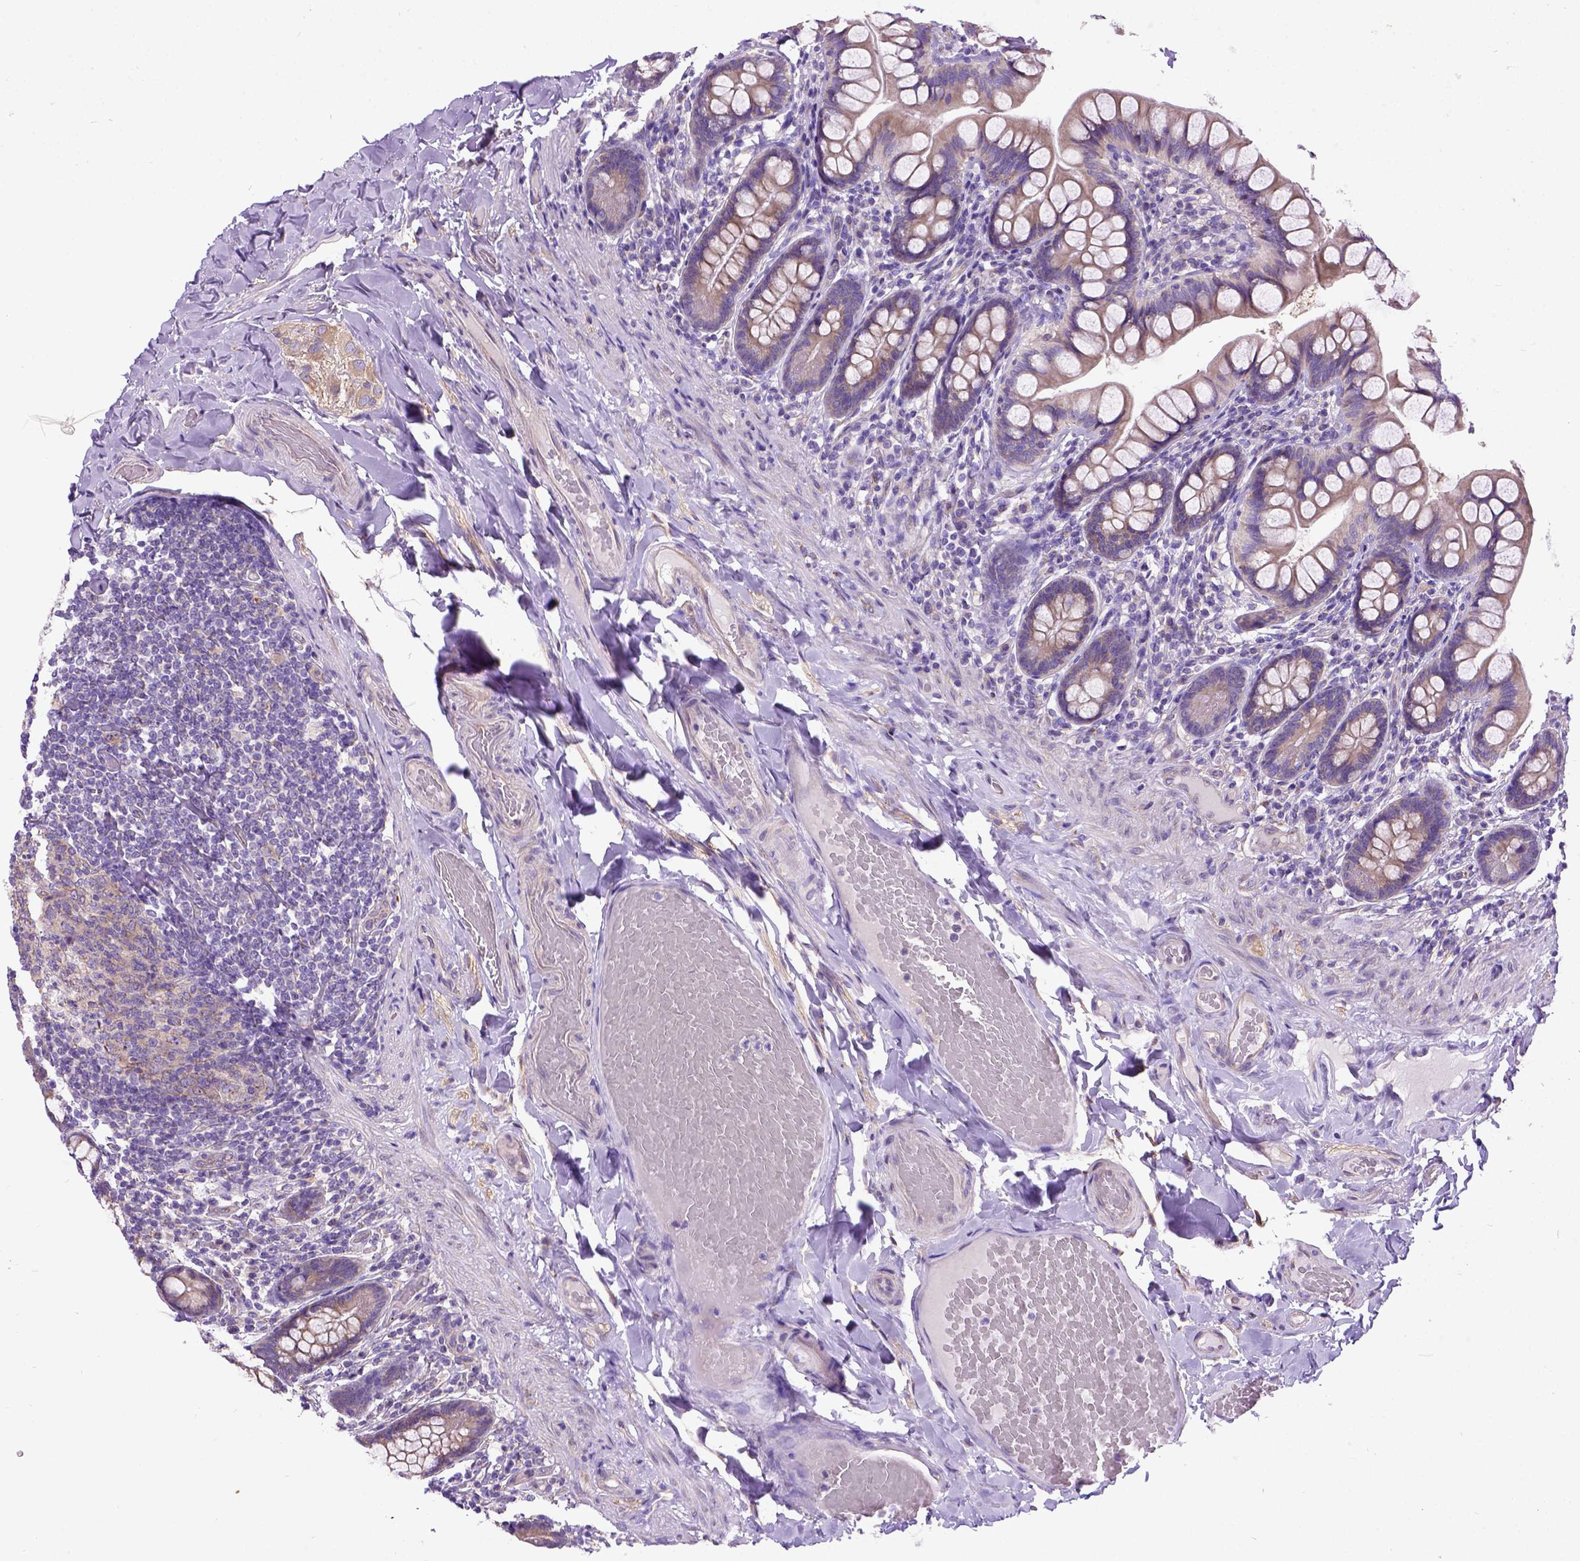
{"staining": {"intensity": "weak", "quantity": "25%-75%", "location": "cytoplasmic/membranous"}, "tissue": "small intestine", "cell_type": "Glandular cells", "image_type": "normal", "snomed": [{"axis": "morphology", "description": "Normal tissue, NOS"}, {"axis": "topography", "description": "Small intestine"}], "caption": "A low amount of weak cytoplasmic/membranous staining is seen in about 25%-75% of glandular cells in normal small intestine.", "gene": "CFAP54", "patient": {"sex": "male", "age": 70}}